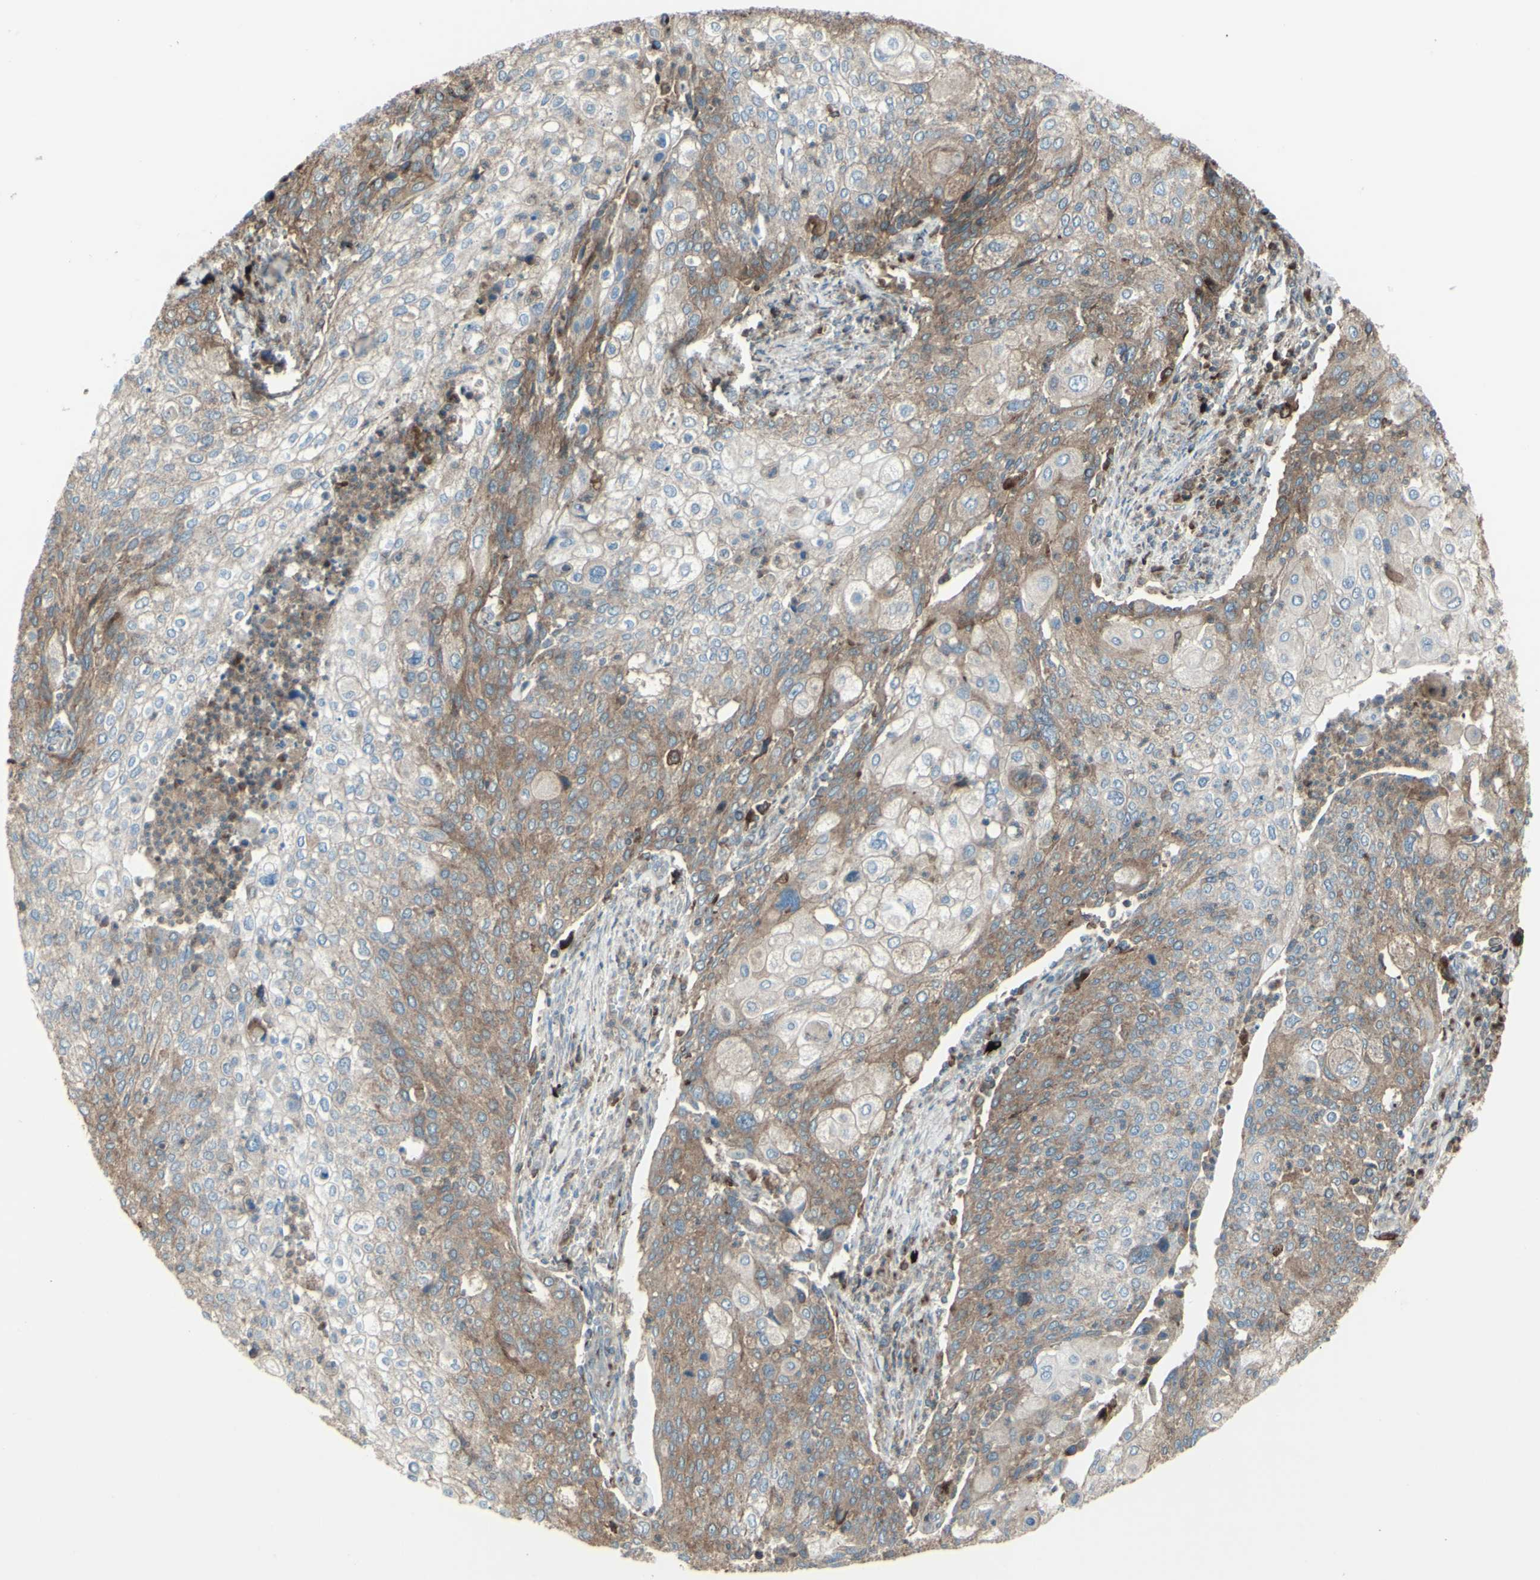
{"staining": {"intensity": "moderate", "quantity": "25%-75%", "location": "cytoplasmic/membranous"}, "tissue": "cervical cancer", "cell_type": "Tumor cells", "image_type": "cancer", "snomed": [{"axis": "morphology", "description": "Squamous cell carcinoma, NOS"}, {"axis": "topography", "description": "Cervix"}], "caption": "Cervical squamous cell carcinoma tissue exhibits moderate cytoplasmic/membranous staining in about 25%-75% of tumor cells", "gene": "NAPA", "patient": {"sex": "female", "age": 40}}